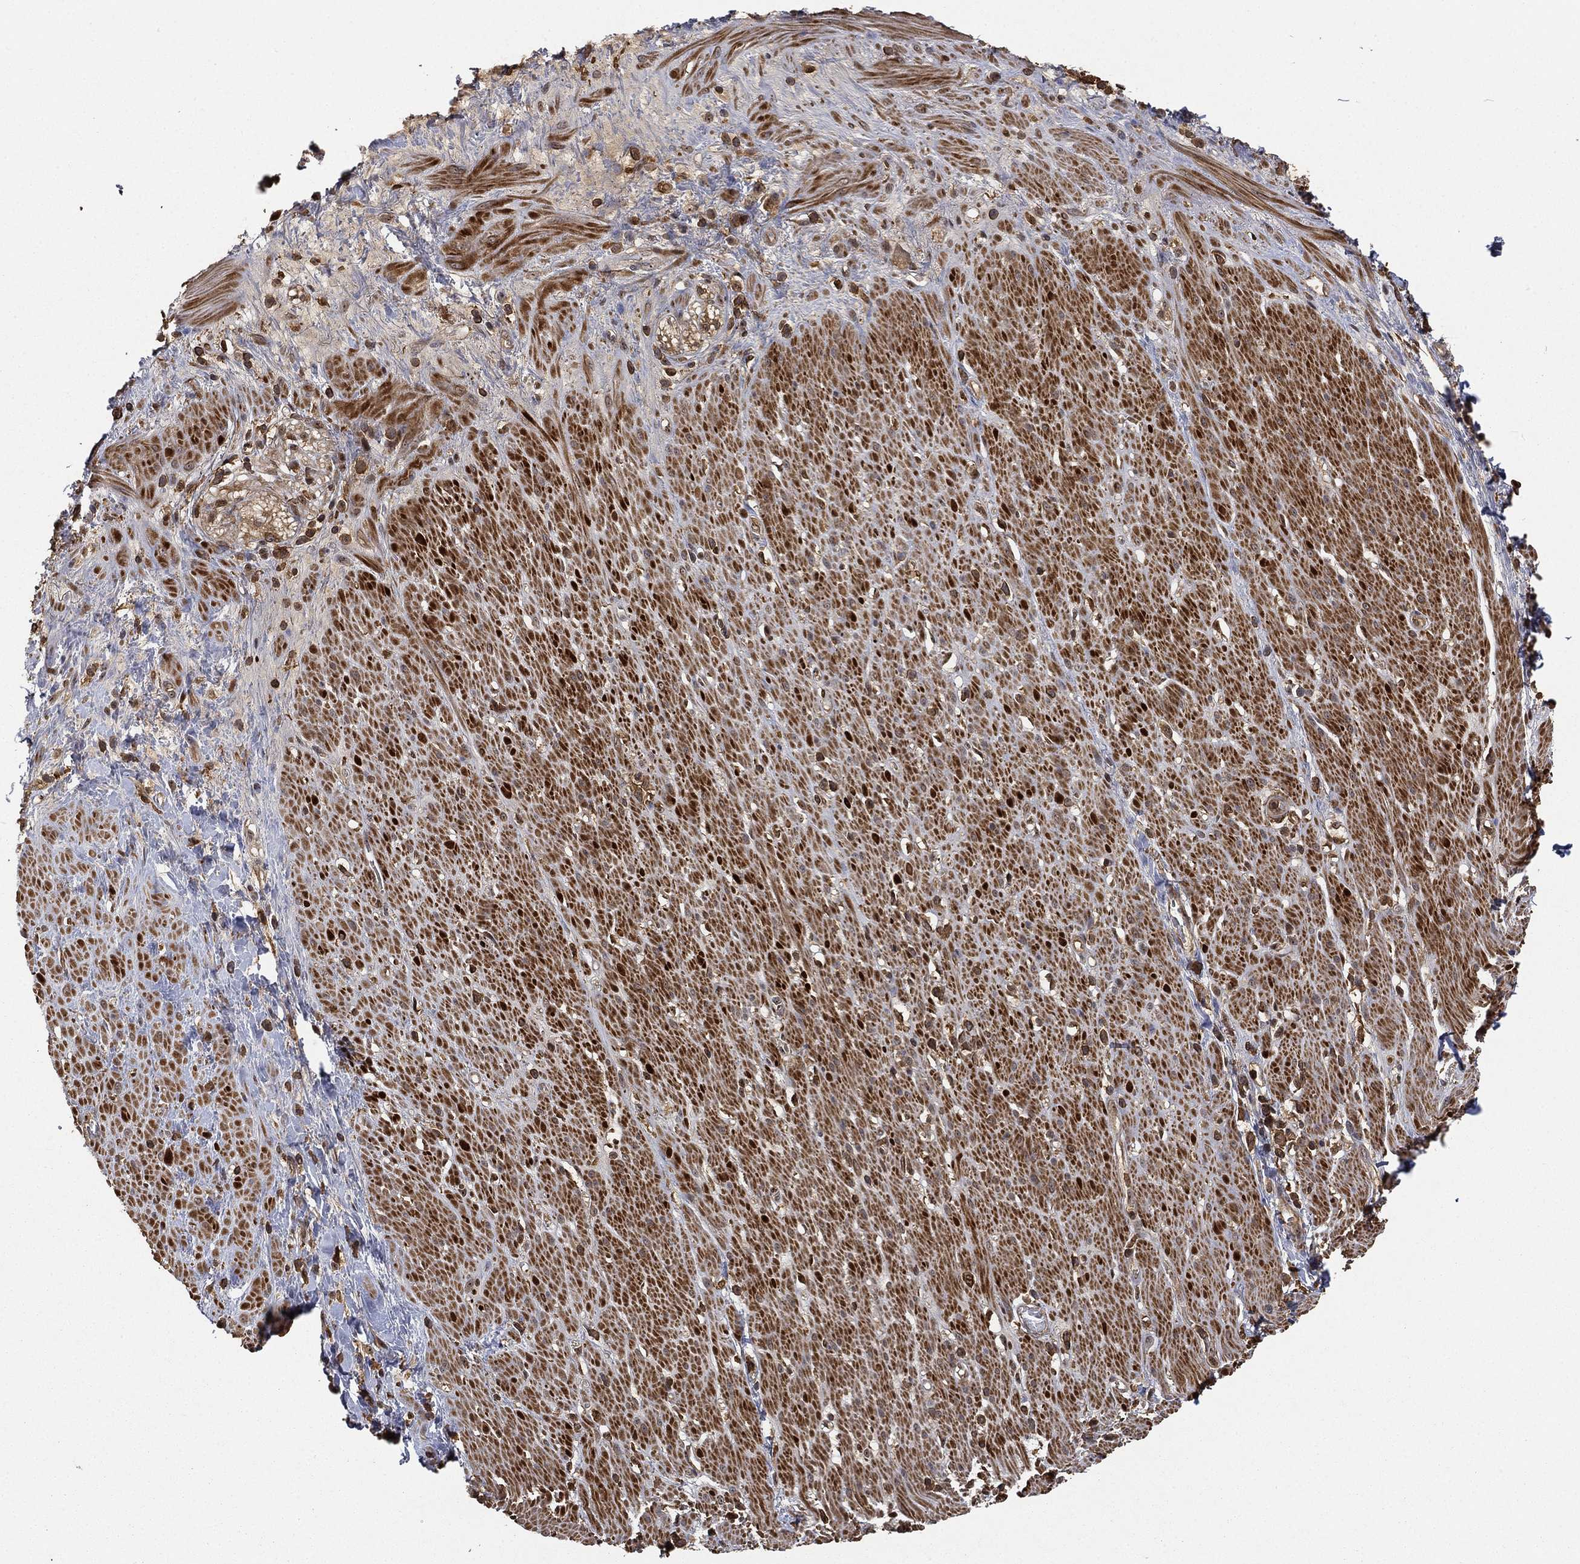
{"staining": {"intensity": "moderate", "quantity": ">75%", "location": "cytoplasmic/membranous"}, "tissue": "smooth muscle", "cell_type": "Smooth muscle cells", "image_type": "normal", "snomed": [{"axis": "morphology", "description": "Normal tissue, NOS"}, {"axis": "topography", "description": "Soft tissue"}, {"axis": "topography", "description": "Smooth muscle"}], "caption": "Human smooth muscle stained with a brown dye reveals moderate cytoplasmic/membranous positive expression in about >75% of smooth muscle cells.", "gene": "CRYL1", "patient": {"sex": "male", "age": 72}}